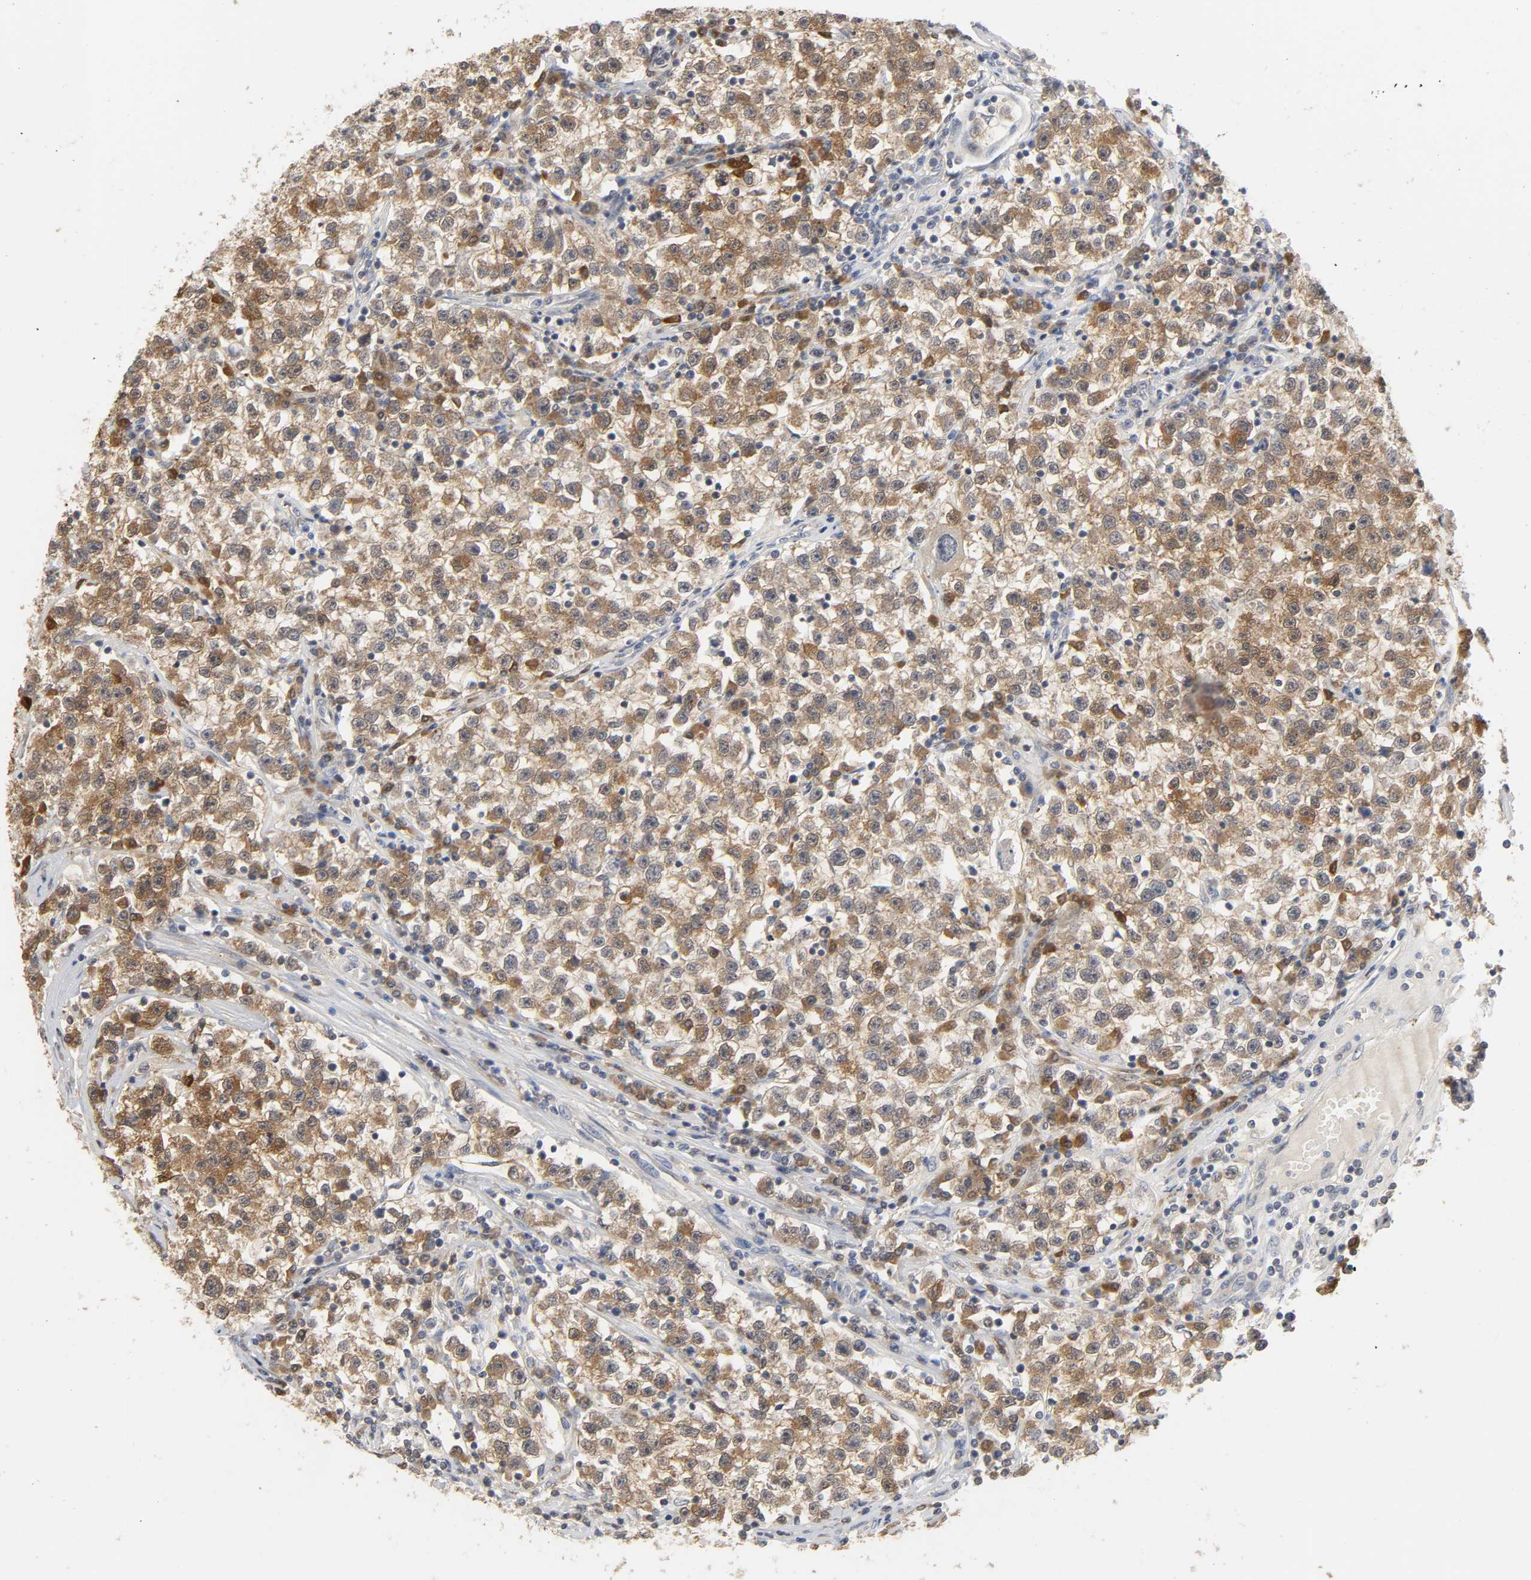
{"staining": {"intensity": "moderate", "quantity": ">75%", "location": "cytoplasmic/membranous"}, "tissue": "testis cancer", "cell_type": "Tumor cells", "image_type": "cancer", "snomed": [{"axis": "morphology", "description": "Seminoma, NOS"}, {"axis": "topography", "description": "Testis"}], "caption": "DAB (3,3'-diaminobenzidine) immunohistochemical staining of testis cancer reveals moderate cytoplasmic/membranous protein staining in about >75% of tumor cells.", "gene": "MIF", "patient": {"sex": "male", "age": 22}}